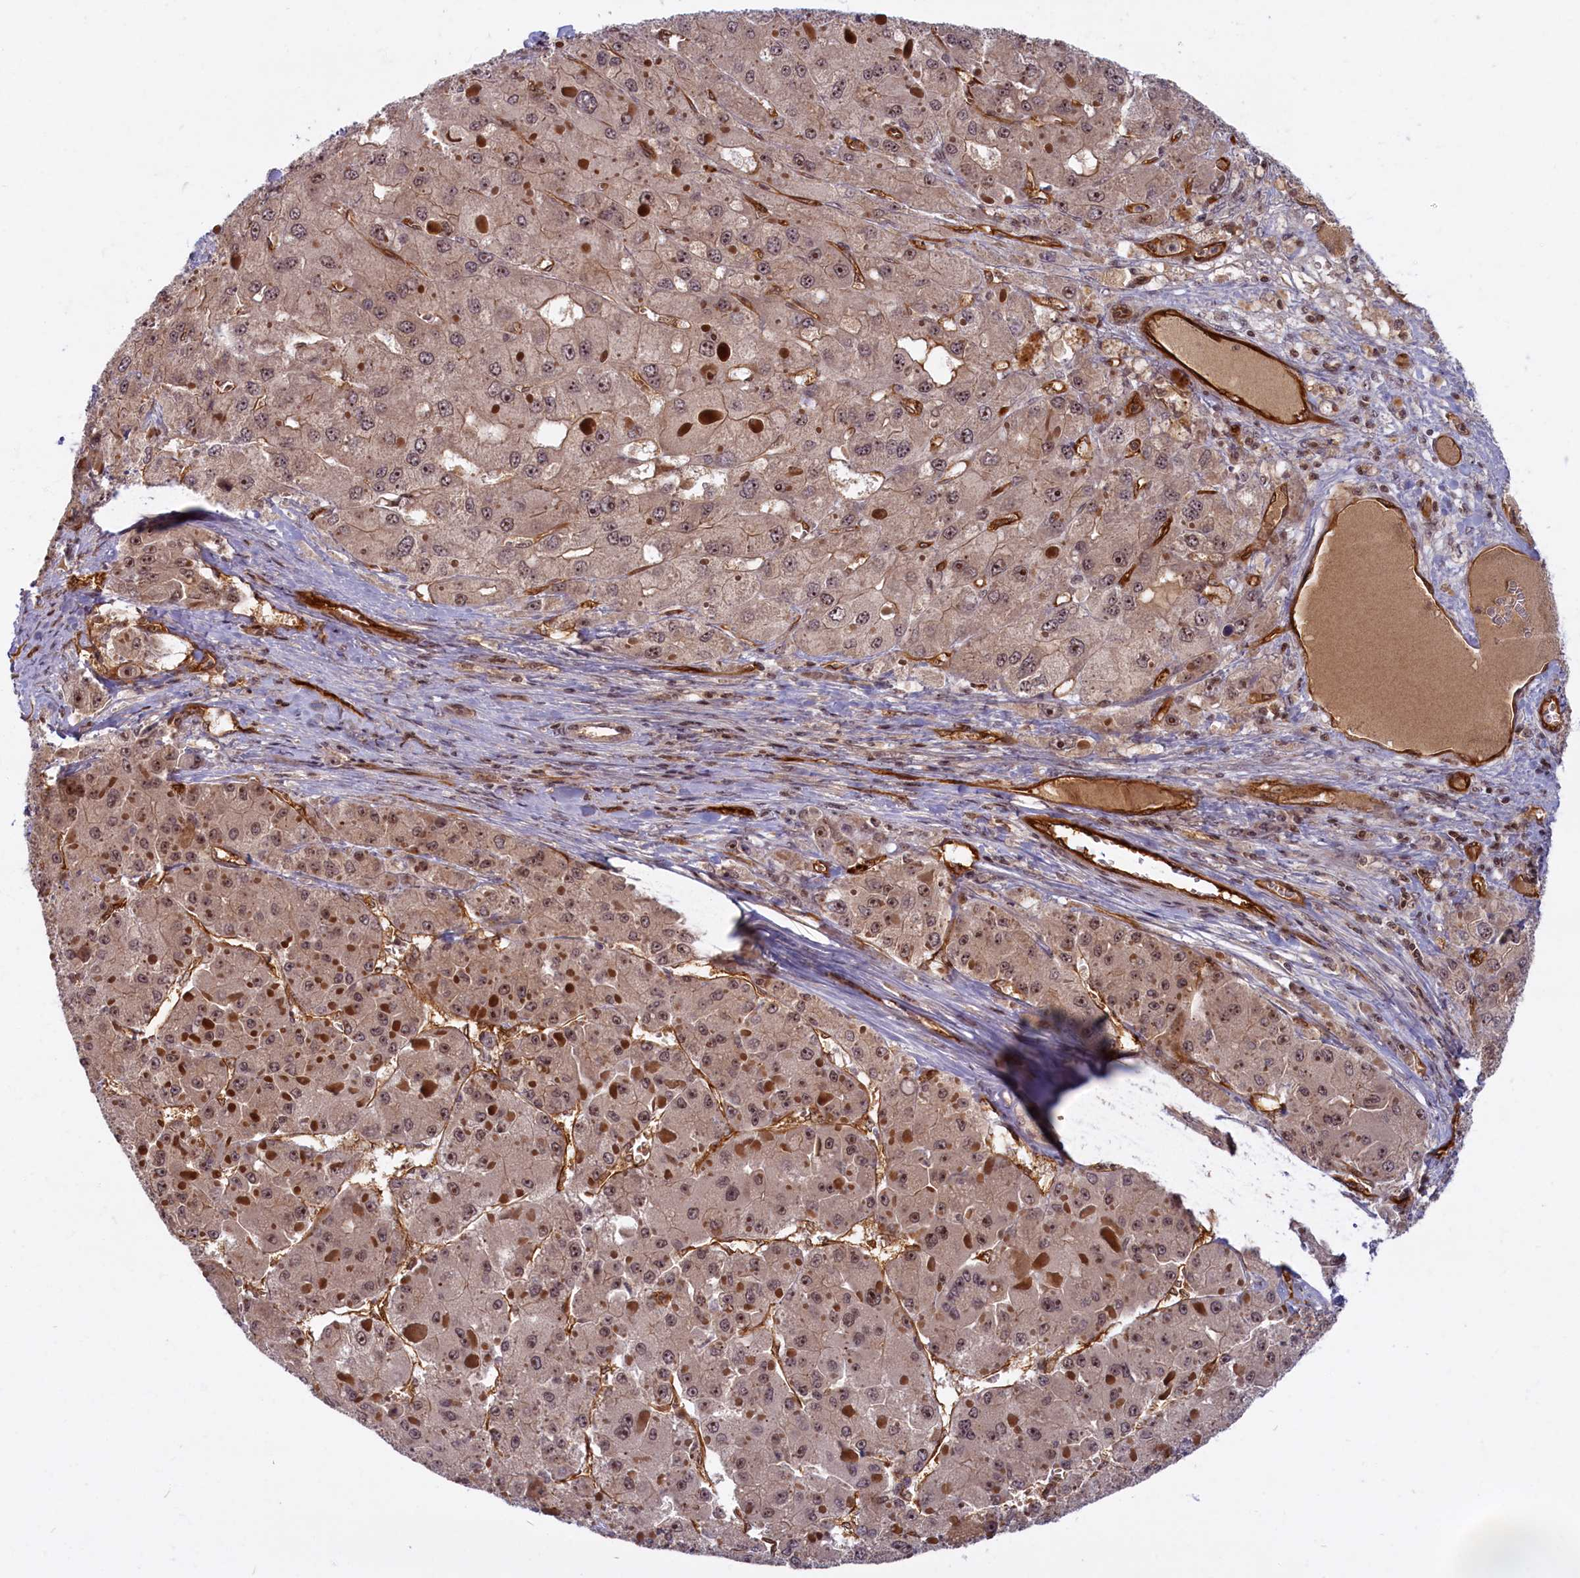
{"staining": {"intensity": "moderate", "quantity": ">75%", "location": "cytoplasmic/membranous,nuclear"}, "tissue": "liver cancer", "cell_type": "Tumor cells", "image_type": "cancer", "snomed": [{"axis": "morphology", "description": "Carcinoma, Hepatocellular, NOS"}, {"axis": "topography", "description": "Liver"}], "caption": "Approximately >75% of tumor cells in hepatocellular carcinoma (liver) display moderate cytoplasmic/membranous and nuclear protein staining as visualized by brown immunohistochemical staining.", "gene": "SNRK", "patient": {"sex": "female", "age": 73}}